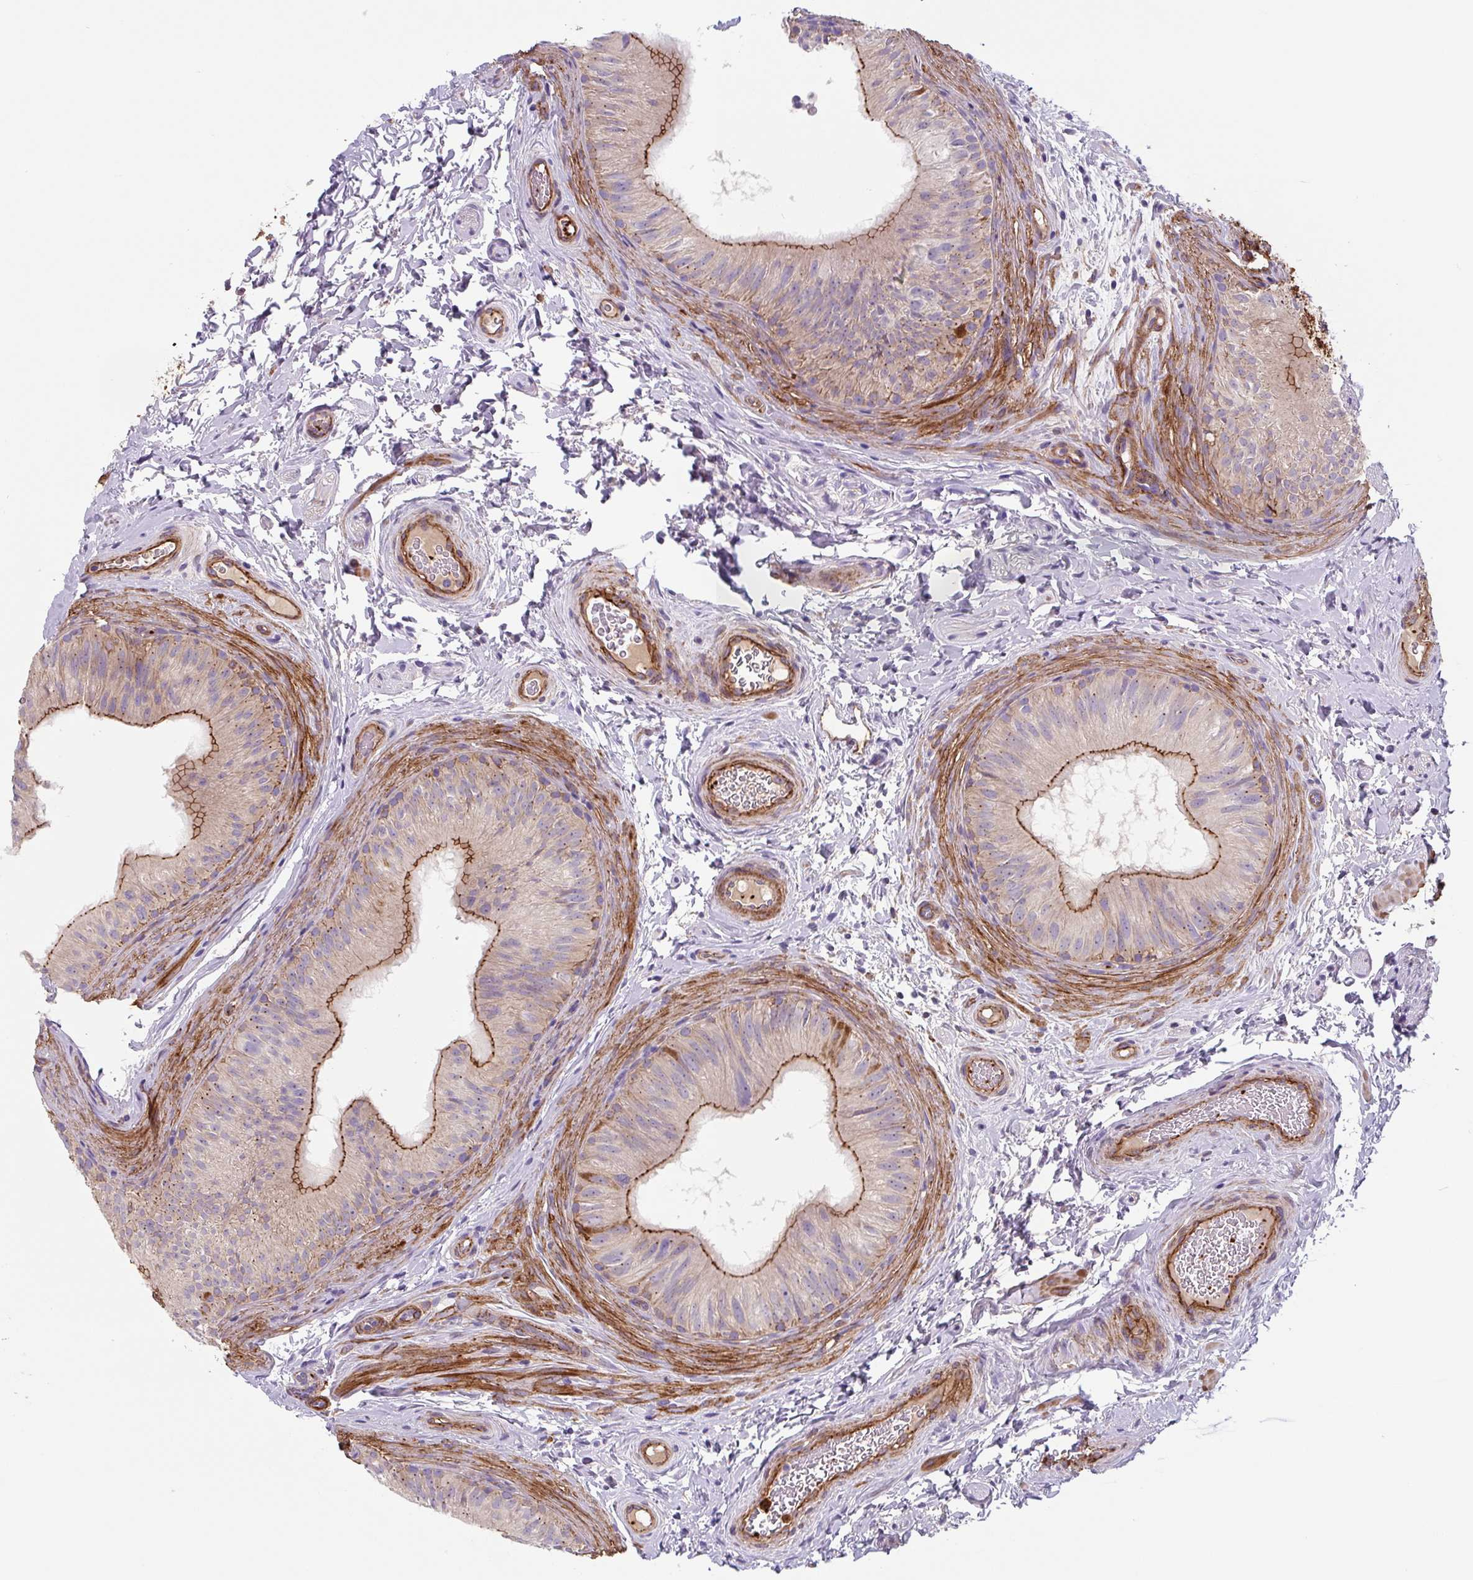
{"staining": {"intensity": "moderate", "quantity": "25%-75%", "location": "cytoplasmic/membranous"}, "tissue": "epididymis", "cell_type": "Glandular cells", "image_type": "normal", "snomed": [{"axis": "morphology", "description": "Normal tissue, NOS"}, {"axis": "topography", "description": "Epididymis"}], "caption": "Brown immunohistochemical staining in benign epididymis exhibits moderate cytoplasmic/membranous positivity in about 25%-75% of glandular cells. The staining was performed using DAB, with brown indicating positive protein expression. Nuclei are stained blue with hematoxylin.", "gene": "DHFR2", "patient": {"sex": "male", "age": 24}}